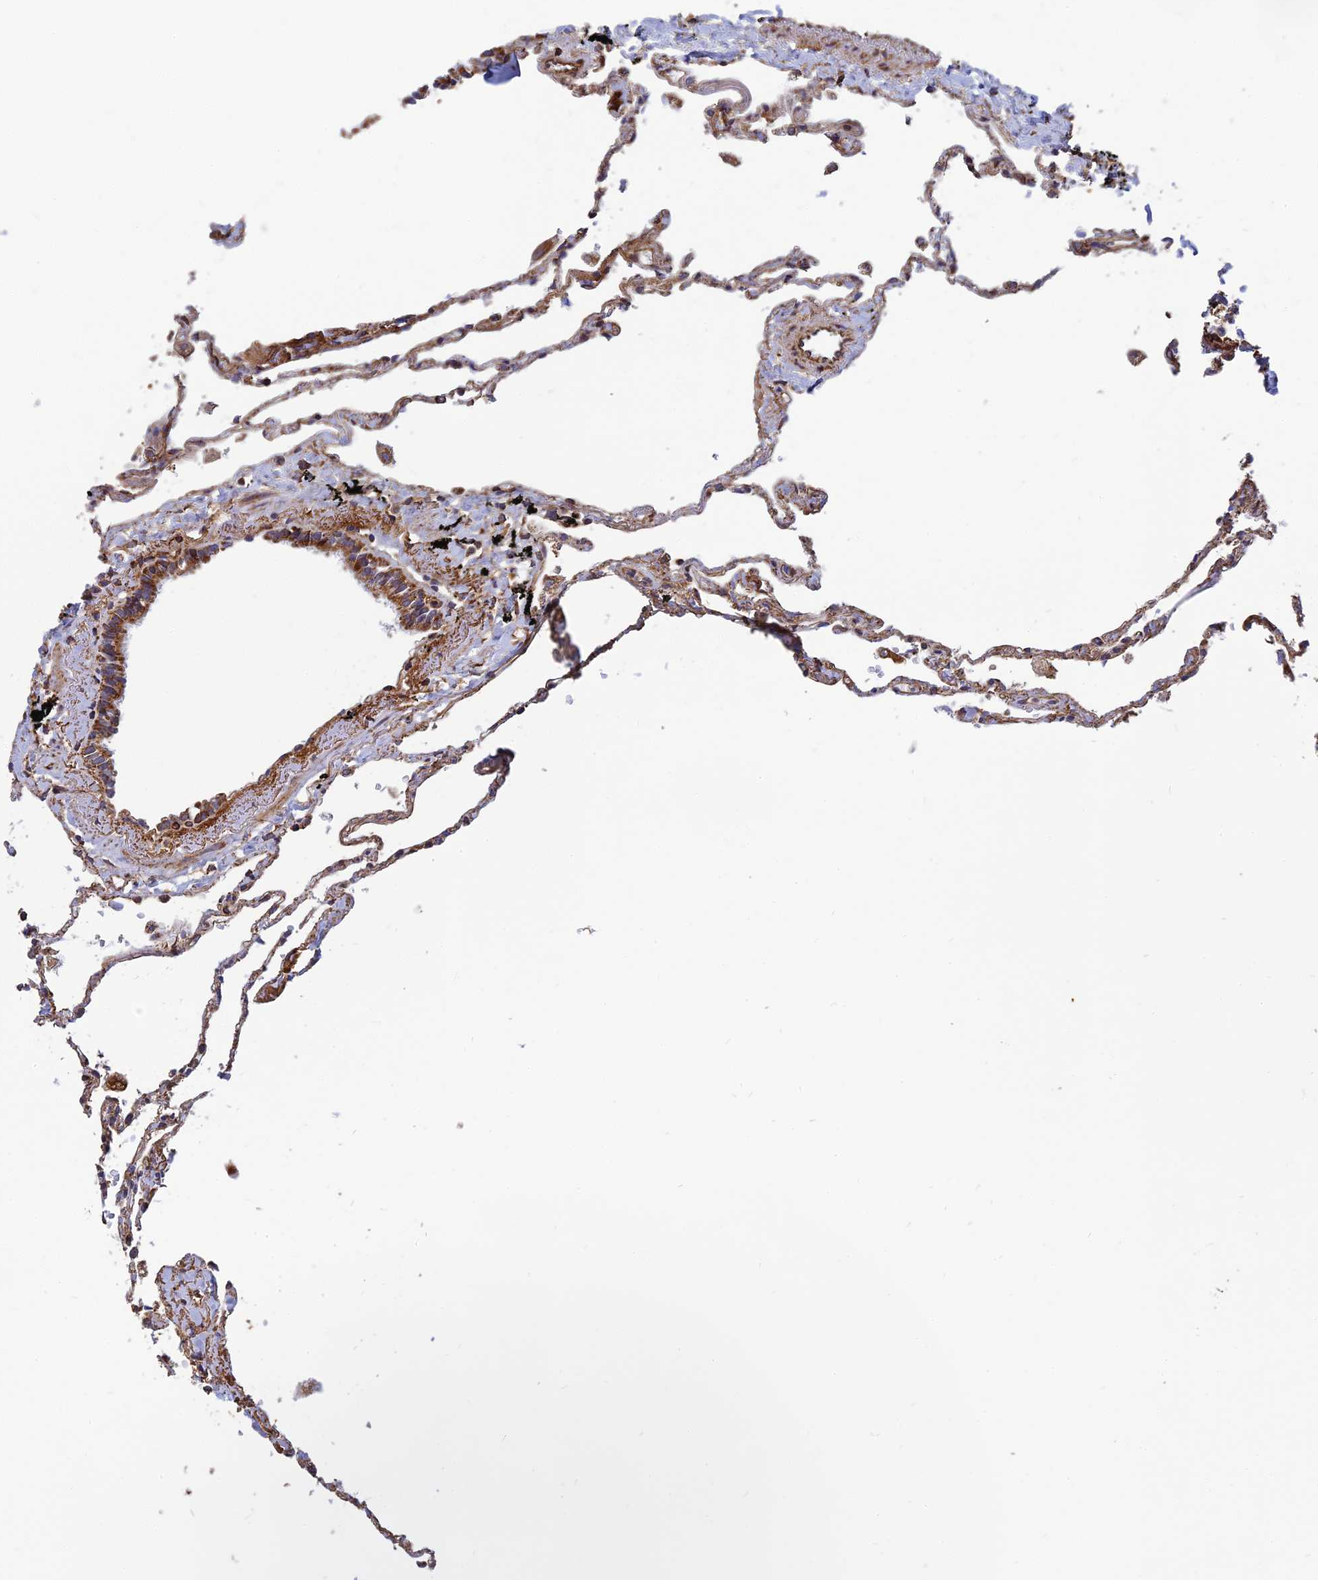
{"staining": {"intensity": "strong", "quantity": ">75%", "location": "cytoplasmic/membranous"}, "tissue": "lung", "cell_type": "Alveolar cells", "image_type": "normal", "snomed": [{"axis": "morphology", "description": "Normal tissue, NOS"}, {"axis": "topography", "description": "Lung"}], "caption": "Immunohistochemical staining of normal lung shows strong cytoplasmic/membranous protein expression in about >75% of alveolar cells. (Brightfield microscopy of DAB IHC at high magnification).", "gene": "DSTYK", "patient": {"sex": "female", "age": 67}}